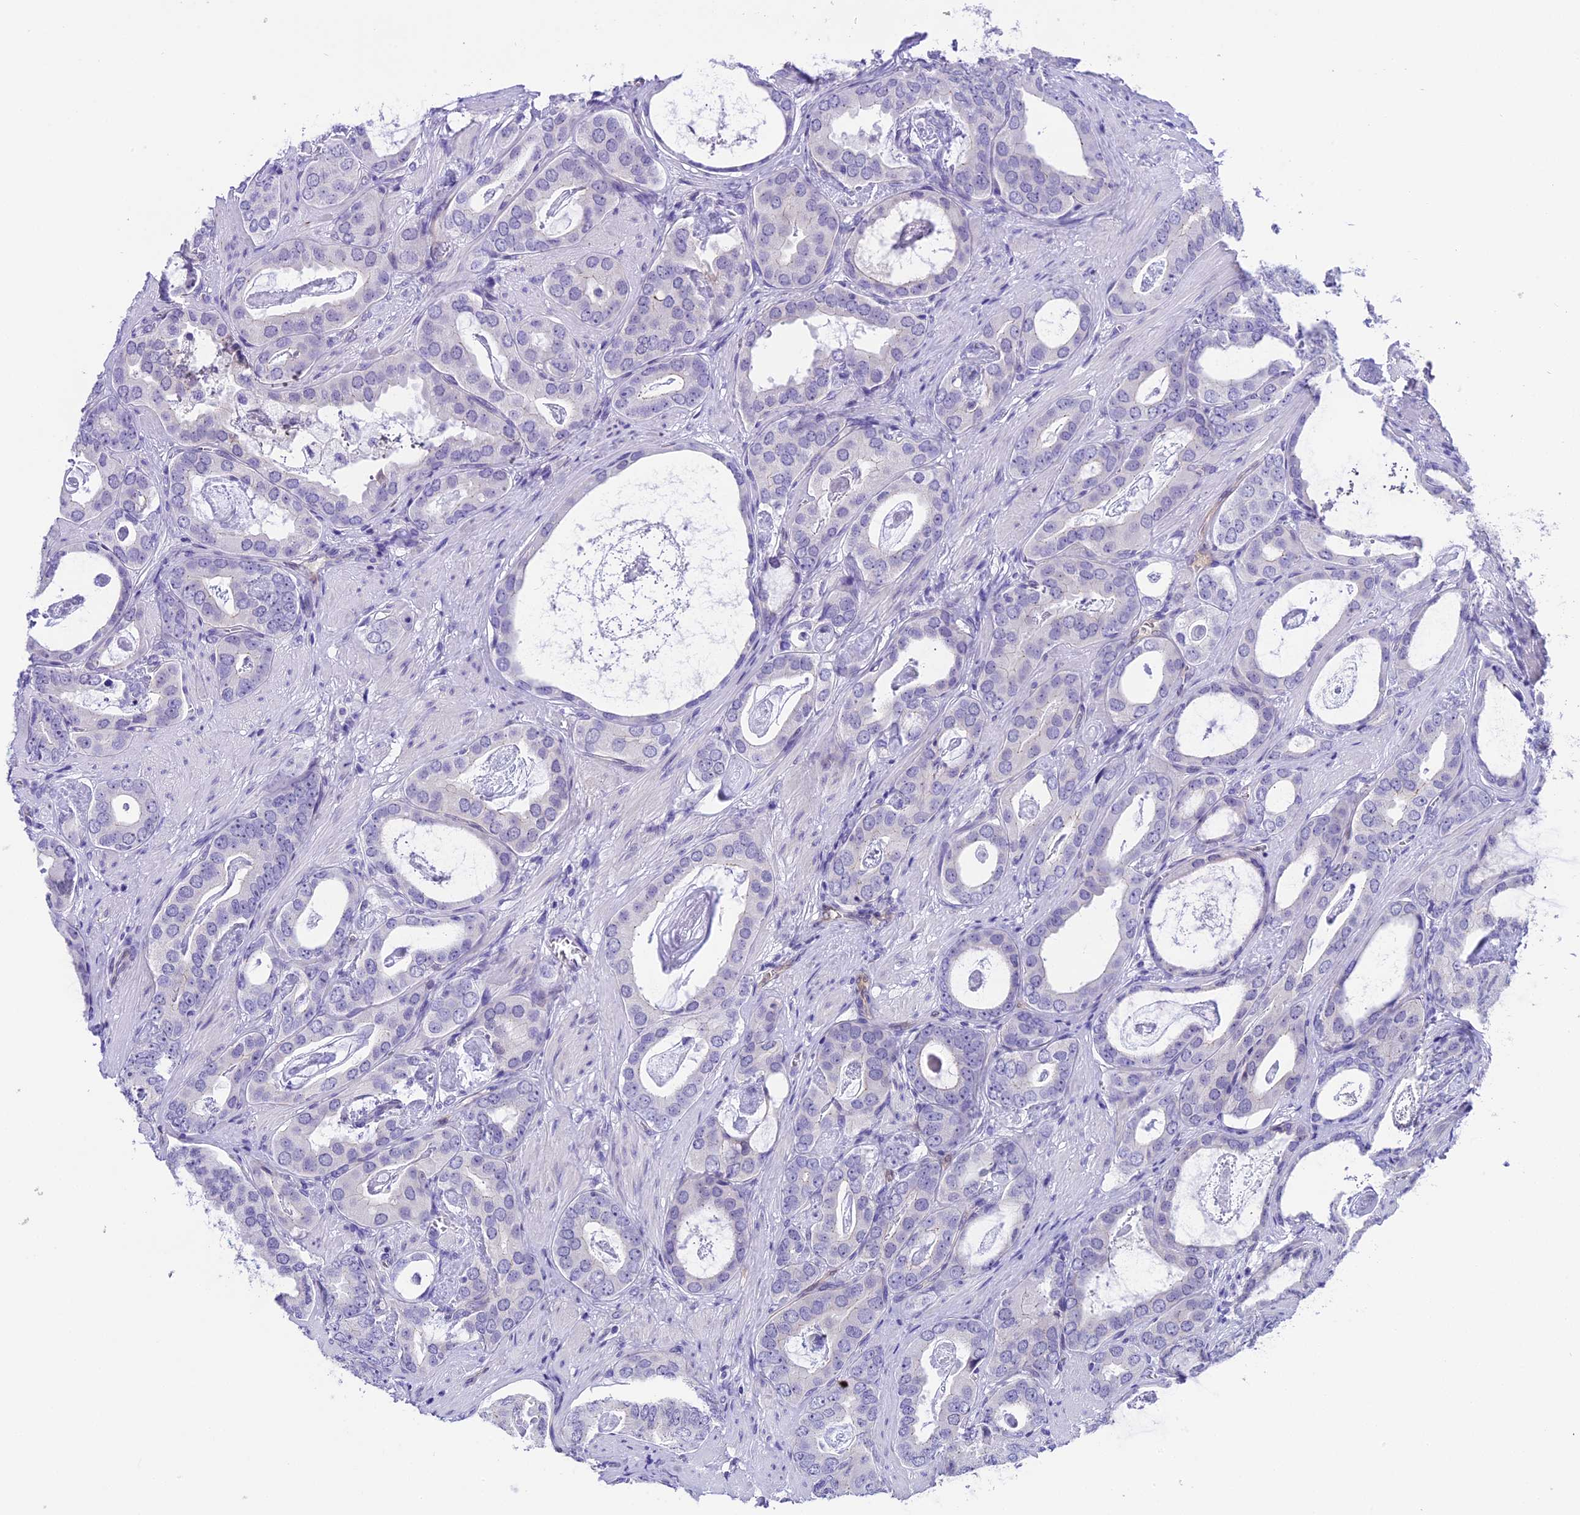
{"staining": {"intensity": "negative", "quantity": "none", "location": "none"}, "tissue": "prostate cancer", "cell_type": "Tumor cells", "image_type": "cancer", "snomed": [{"axis": "morphology", "description": "Adenocarcinoma, Low grade"}, {"axis": "topography", "description": "Prostate"}], "caption": "IHC of prostate cancer (adenocarcinoma (low-grade)) exhibits no expression in tumor cells. (IHC, brightfield microscopy, high magnification).", "gene": "PRR15", "patient": {"sex": "male", "age": 71}}